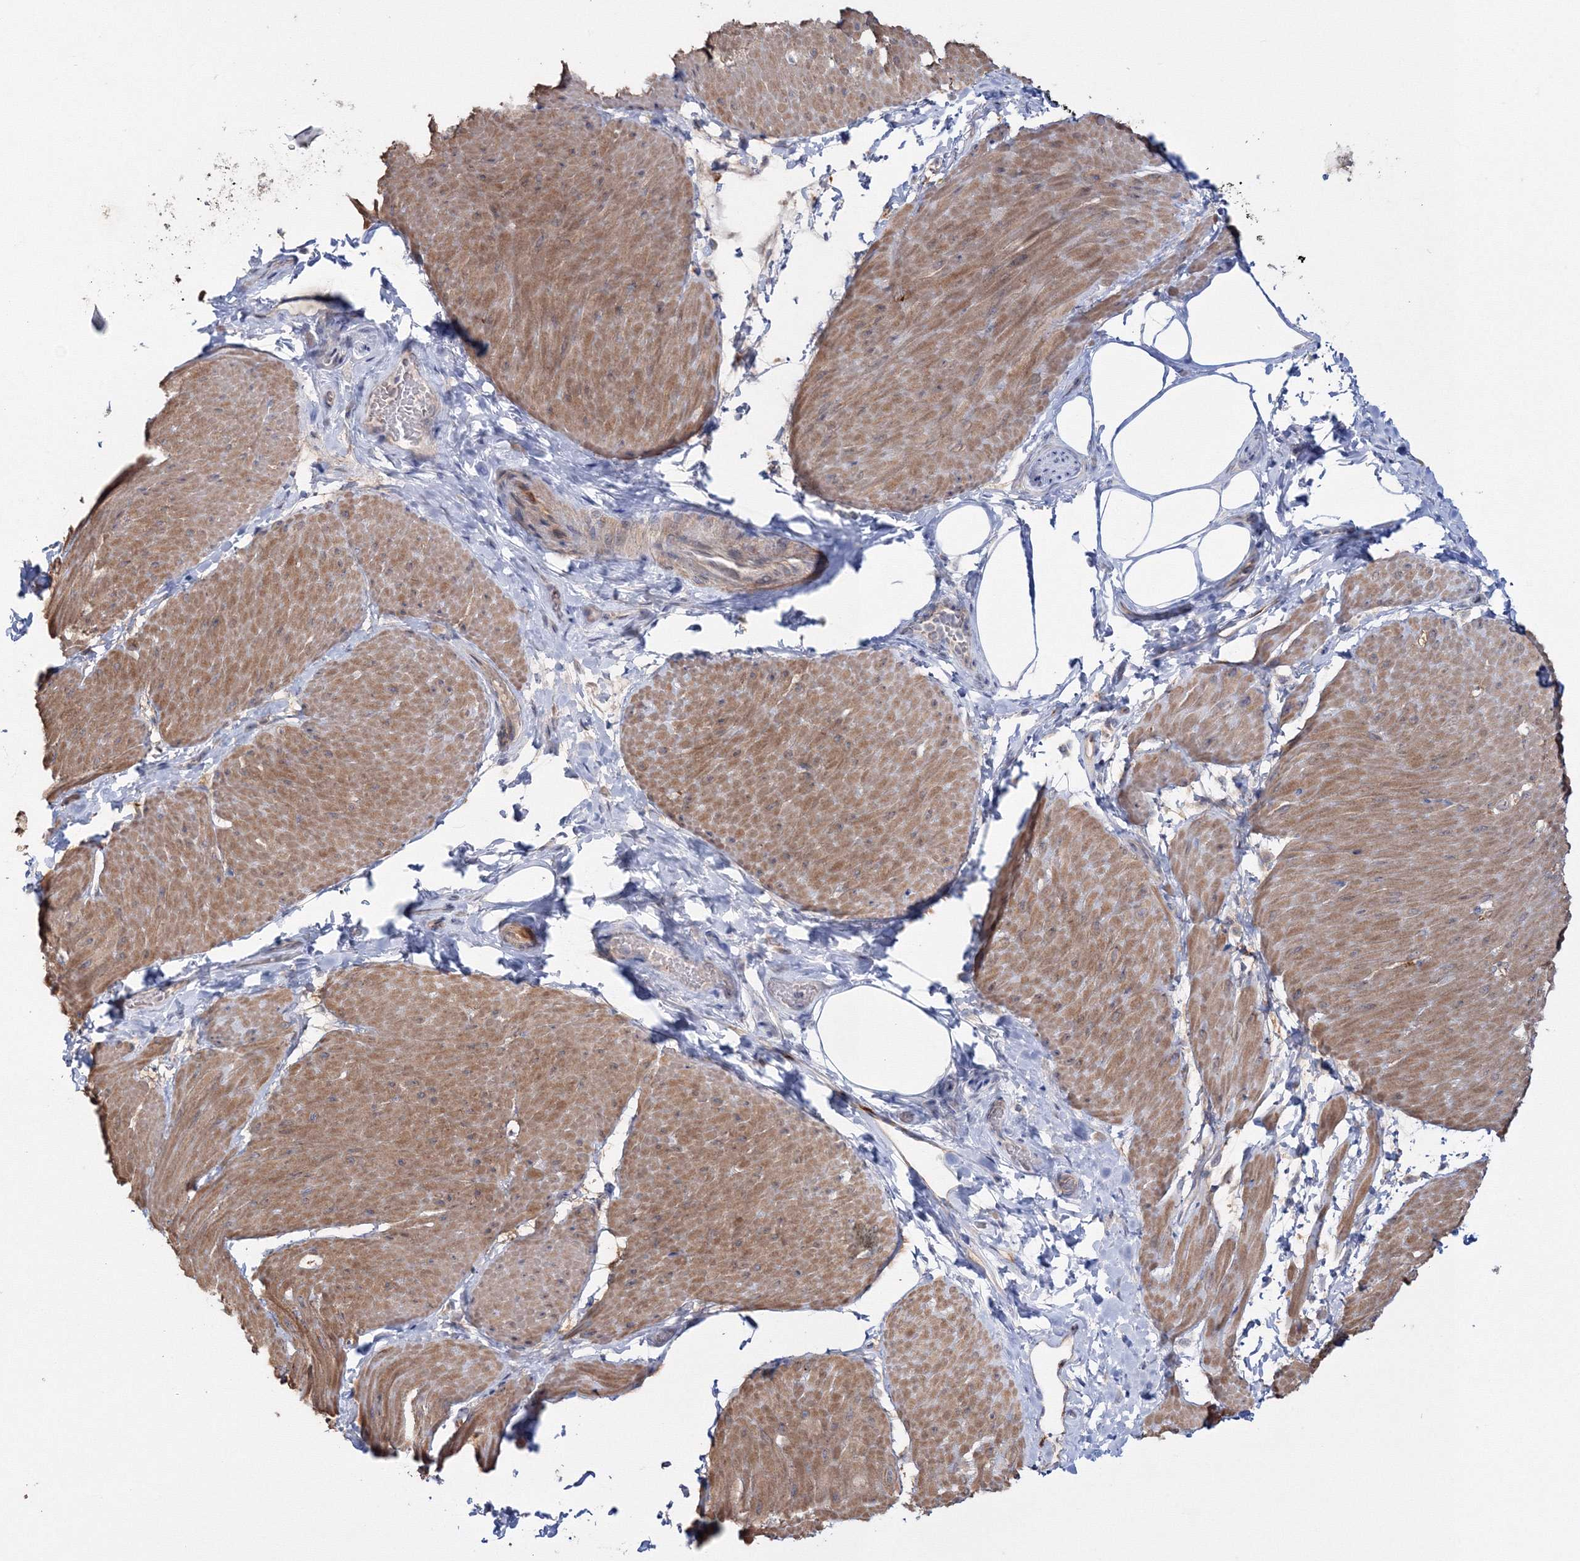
{"staining": {"intensity": "moderate", "quantity": ">75%", "location": "cytoplasmic/membranous"}, "tissue": "smooth muscle", "cell_type": "Smooth muscle cells", "image_type": "normal", "snomed": [{"axis": "morphology", "description": "Urothelial carcinoma, High grade"}, {"axis": "topography", "description": "Urinary bladder"}], "caption": "Smooth muscle cells exhibit medium levels of moderate cytoplasmic/membranous staining in approximately >75% of cells in normal smooth muscle.", "gene": "IPMK", "patient": {"sex": "male", "age": 46}}